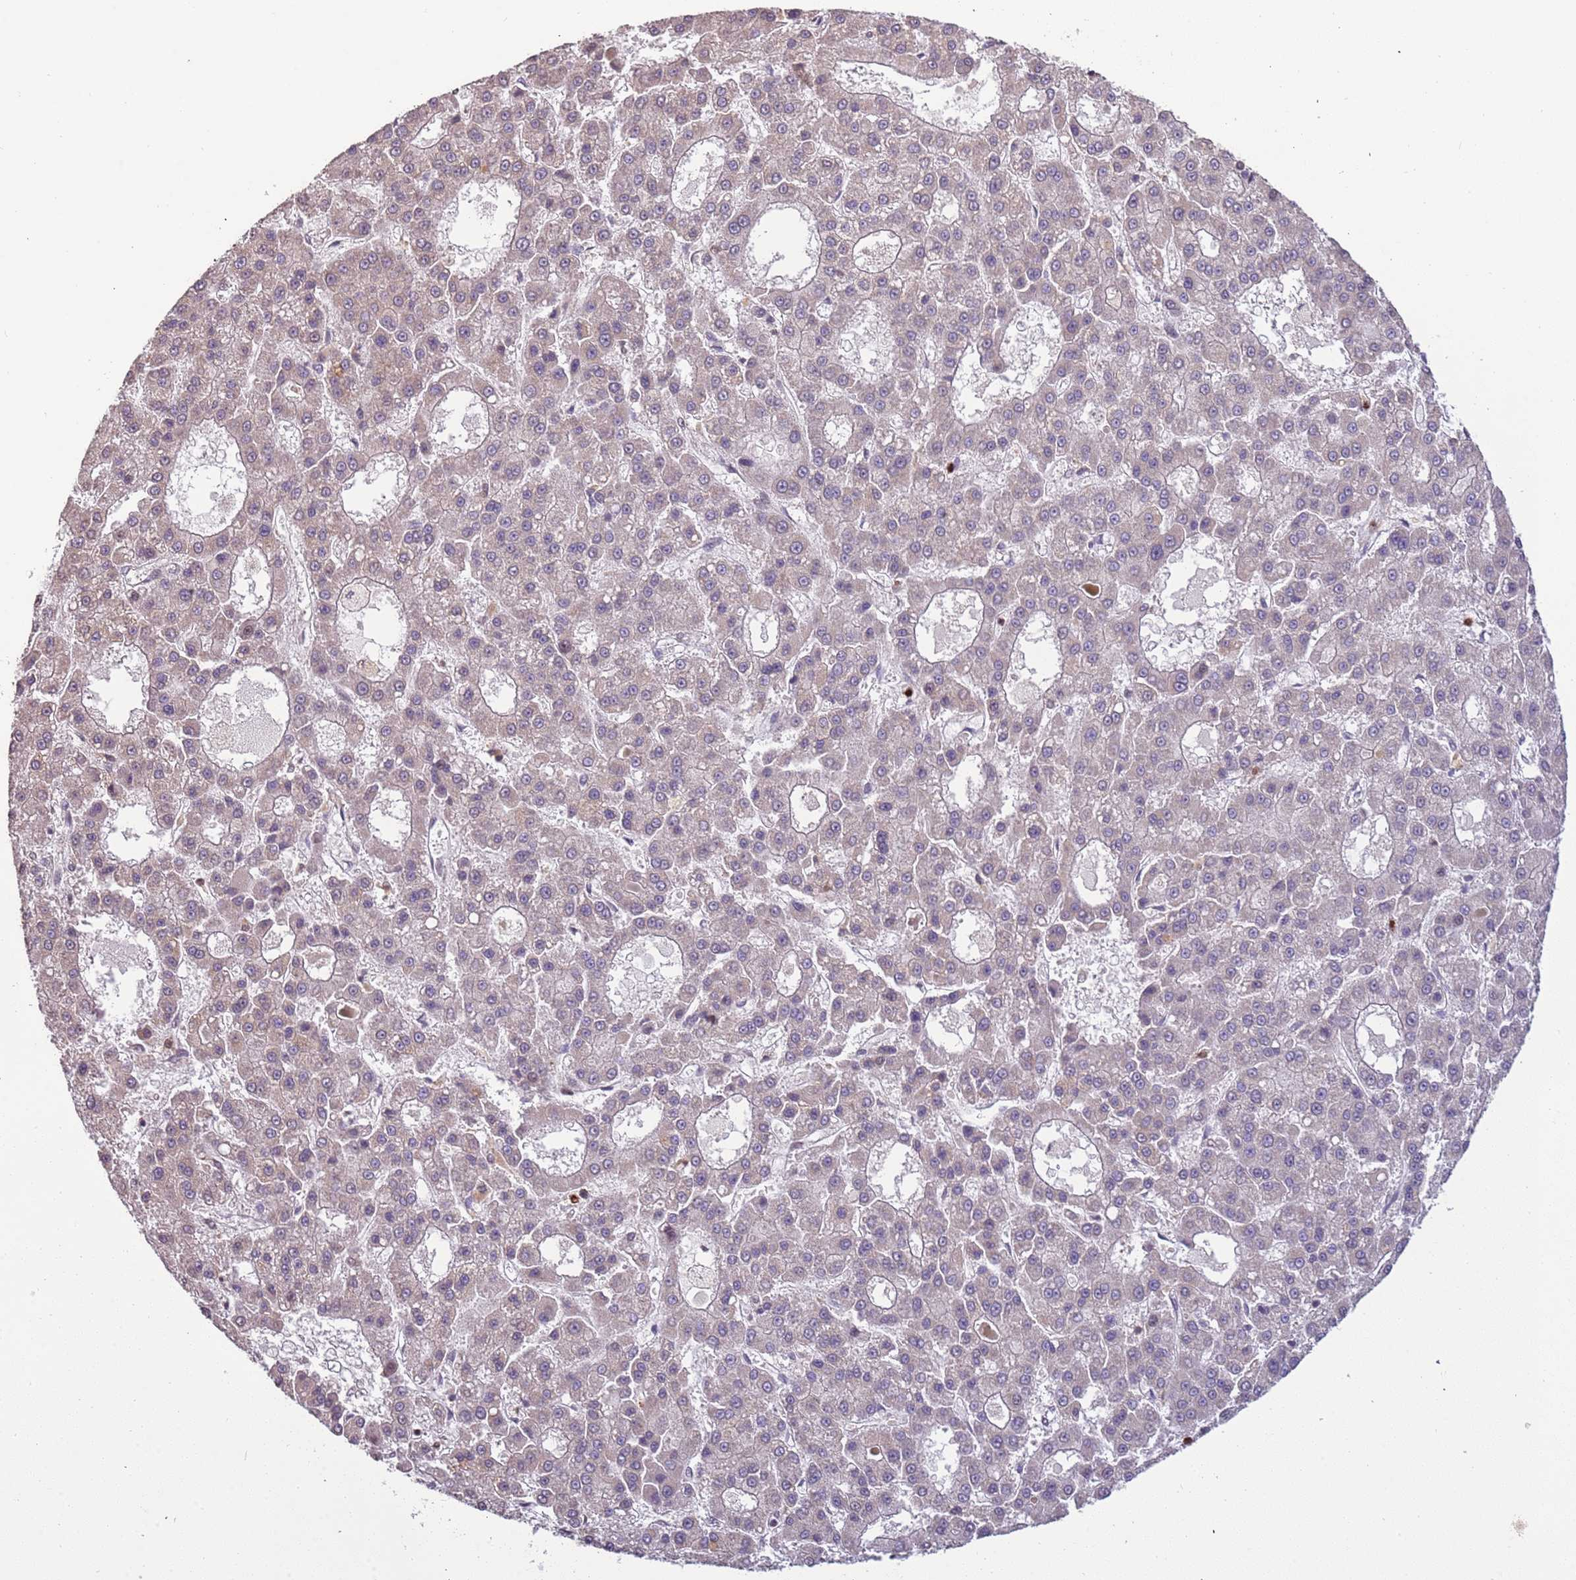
{"staining": {"intensity": "negative", "quantity": "none", "location": "none"}, "tissue": "liver cancer", "cell_type": "Tumor cells", "image_type": "cancer", "snomed": [{"axis": "morphology", "description": "Carcinoma, Hepatocellular, NOS"}, {"axis": "topography", "description": "Liver"}], "caption": "The immunohistochemistry (IHC) histopathology image has no significant staining in tumor cells of hepatocellular carcinoma (liver) tissue.", "gene": "SLC16A4", "patient": {"sex": "male", "age": 70}}